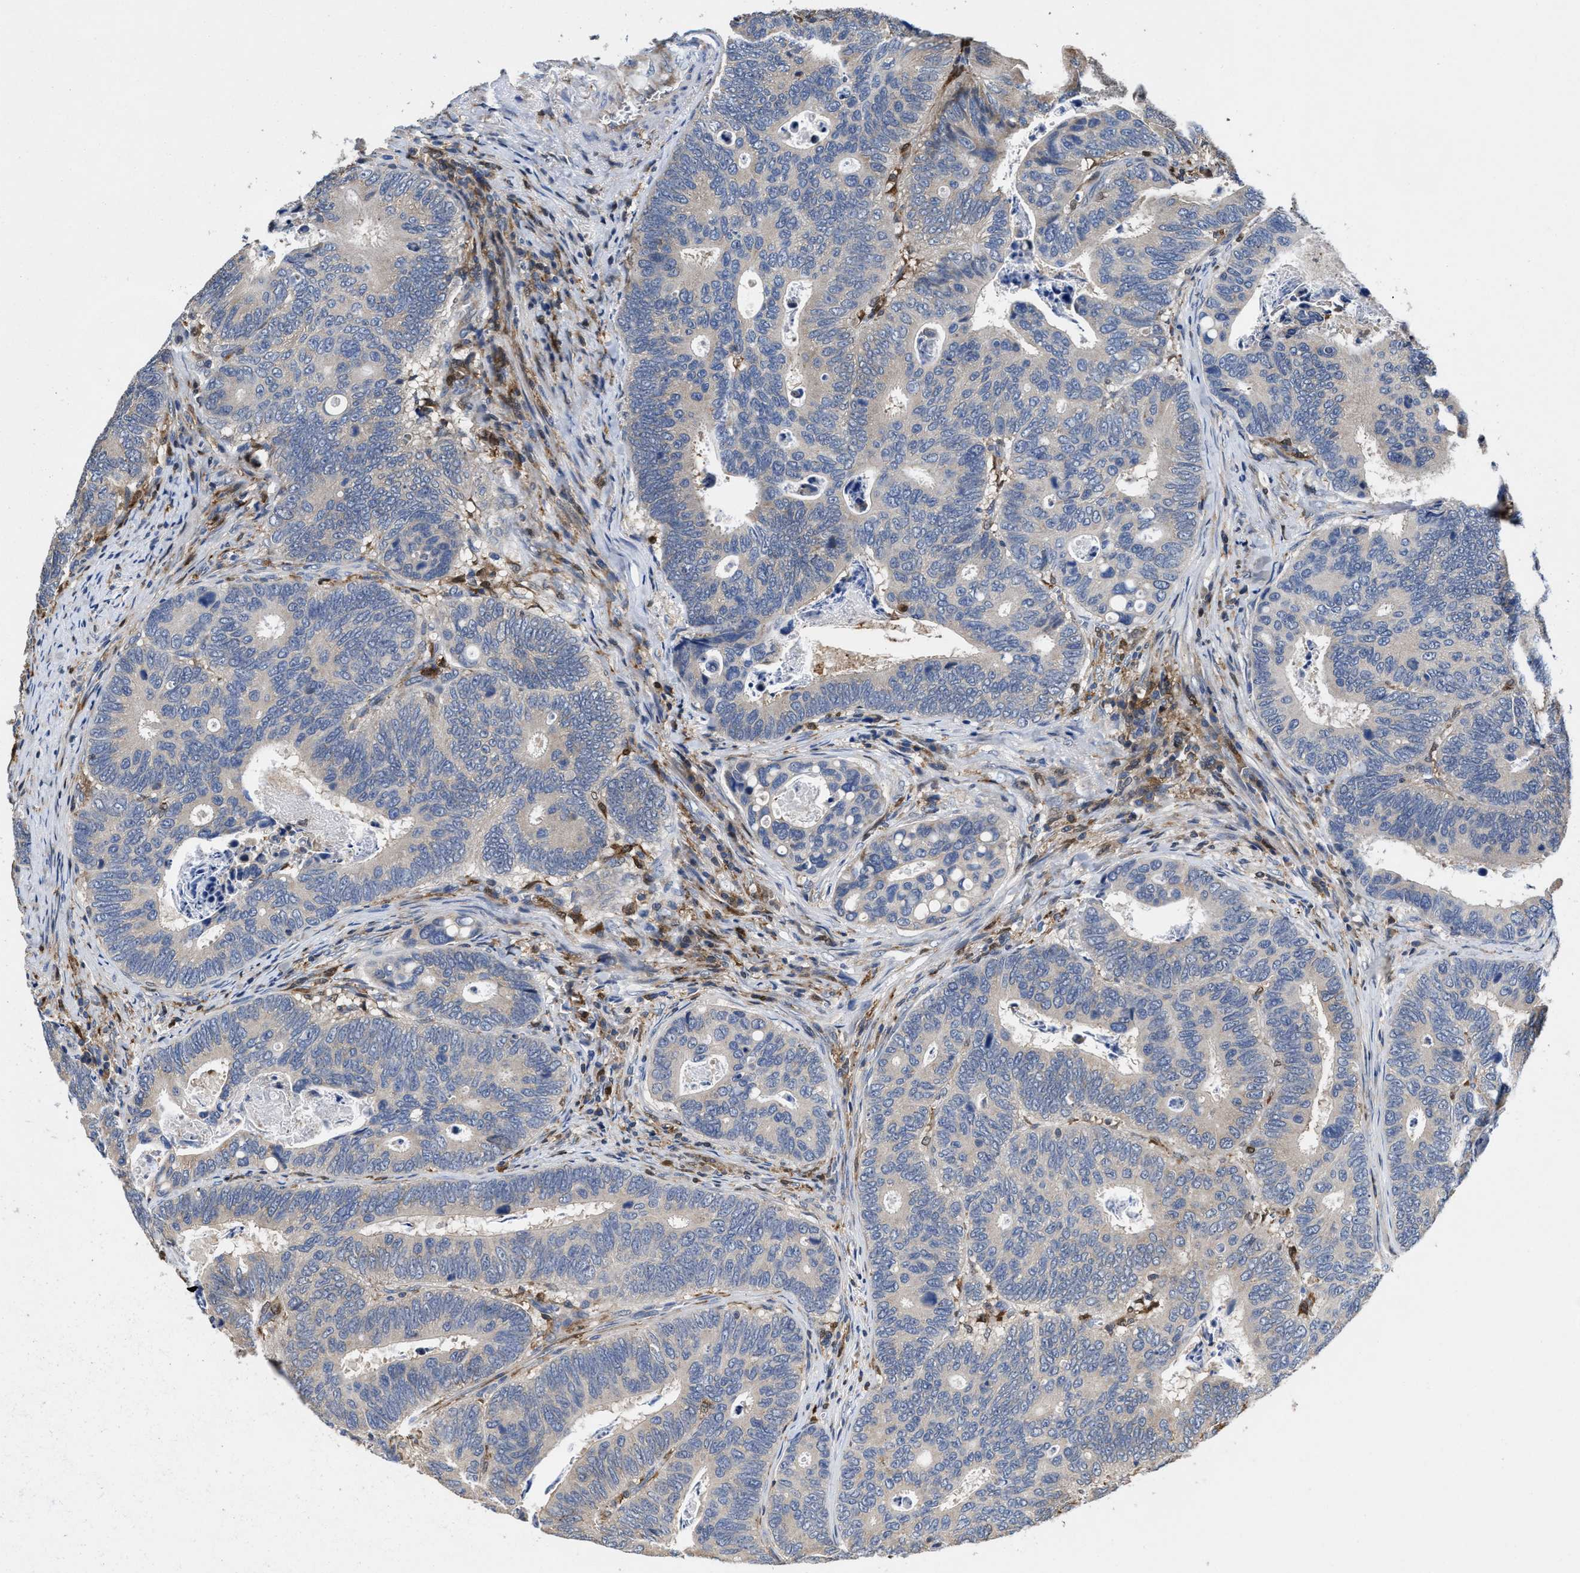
{"staining": {"intensity": "negative", "quantity": "none", "location": "none"}, "tissue": "colorectal cancer", "cell_type": "Tumor cells", "image_type": "cancer", "snomed": [{"axis": "morphology", "description": "Inflammation, NOS"}, {"axis": "morphology", "description": "Adenocarcinoma, NOS"}, {"axis": "topography", "description": "Colon"}], "caption": "Protein analysis of colorectal cancer exhibits no significant expression in tumor cells. (DAB IHC, high magnification).", "gene": "RGS10", "patient": {"sex": "male", "age": 72}}